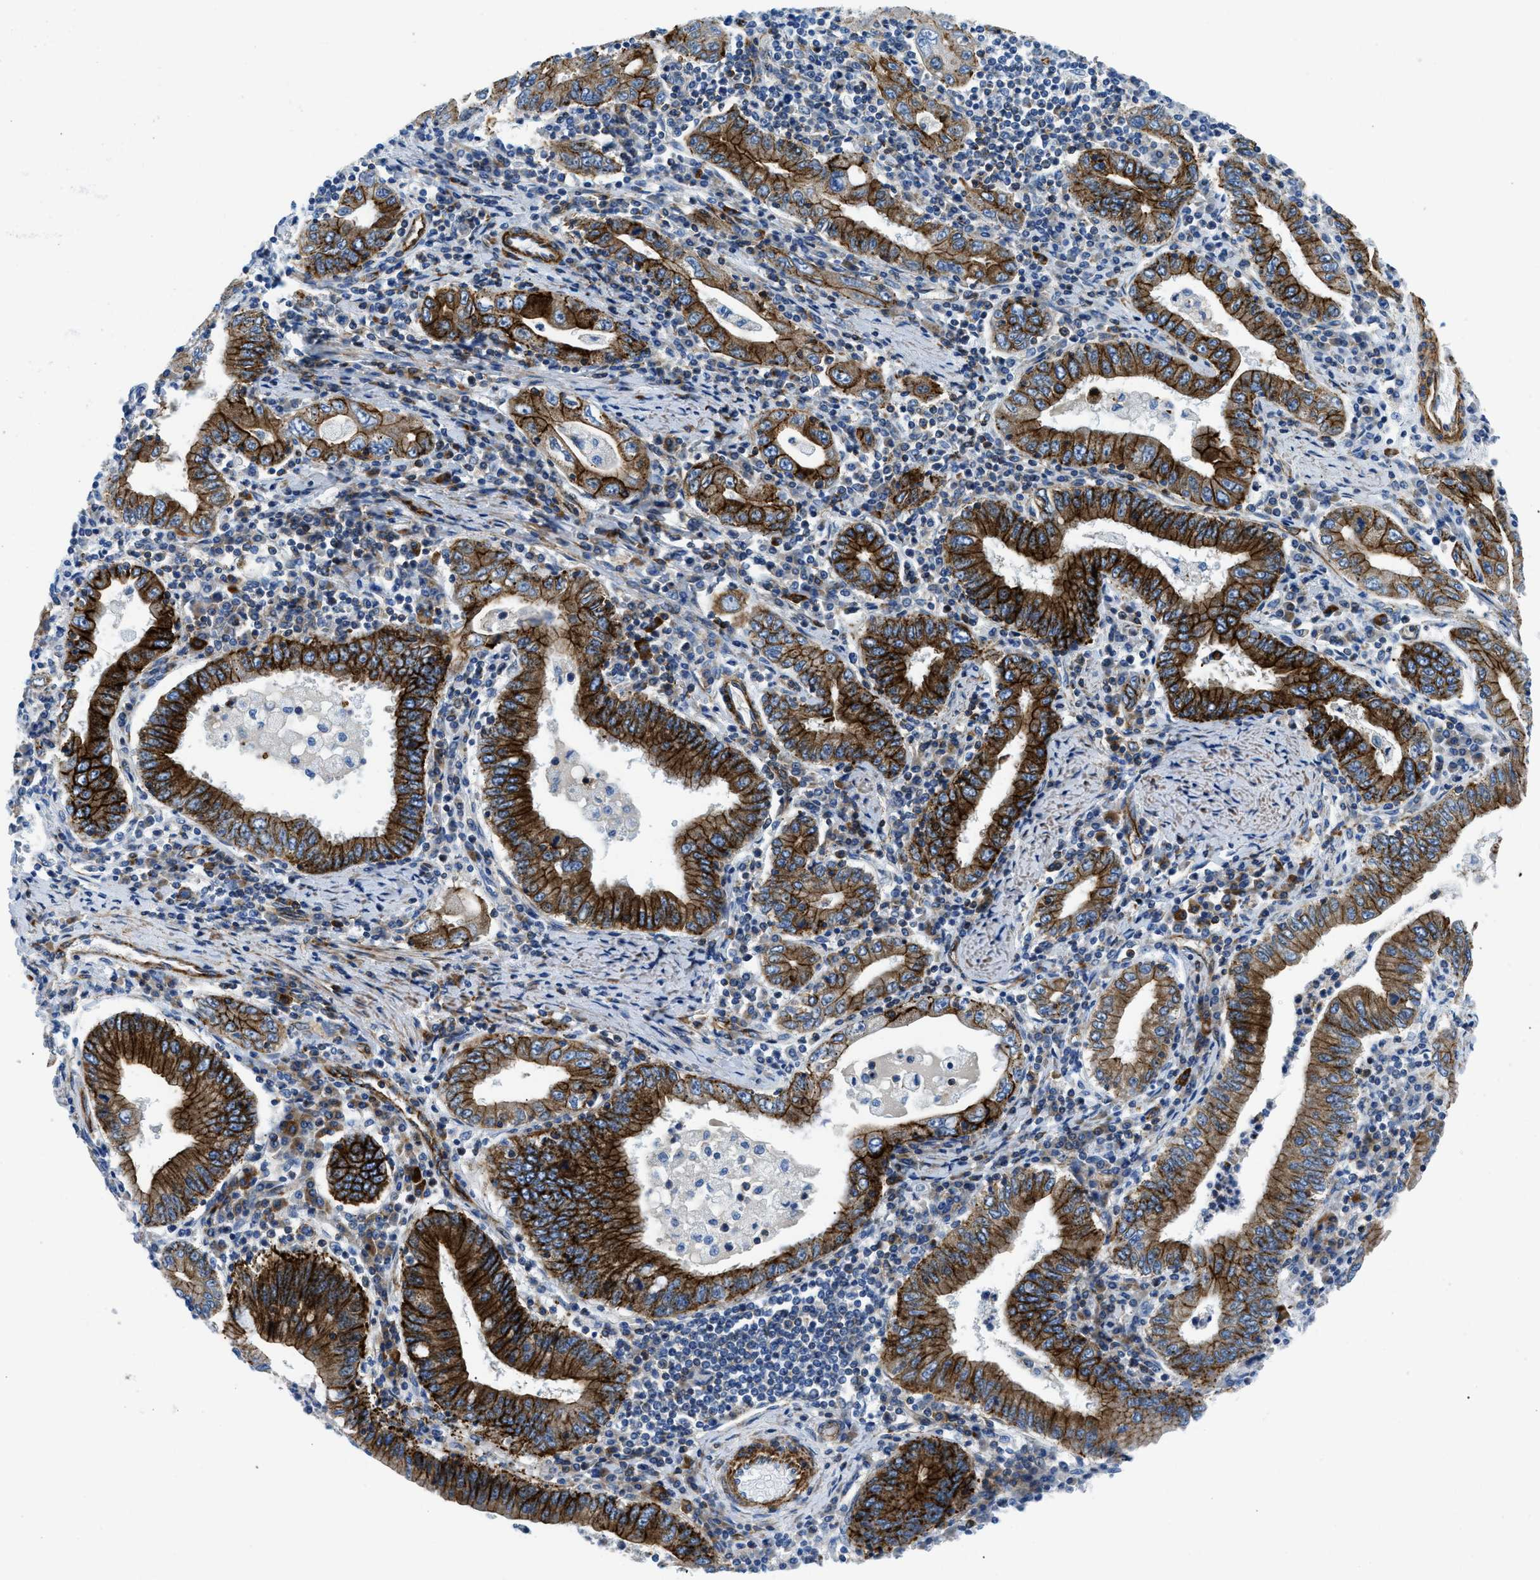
{"staining": {"intensity": "strong", "quantity": ">75%", "location": "cytoplasmic/membranous"}, "tissue": "stomach cancer", "cell_type": "Tumor cells", "image_type": "cancer", "snomed": [{"axis": "morphology", "description": "Normal tissue, NOS"}, {"axis": "morphology", "description": "Adenocarcinoma, NOS"}, {"axis": "topography", "description": "Esophagus"}, {"axis": "topography", "description": "Stomach, upper"}, {"axis": "topography", "description": "Peripheral nerve tissue"}], "caption": "DAB (3,3'-diaminobenzidine) immunohistochemical staining of stomach cancer (adenocarcinoma) exhibits strong cytoplasmic/membranous protein expression in about >75% of tumor cells.", "gene": "CUTA", "patient": {"sex": "male", "age": 62}}